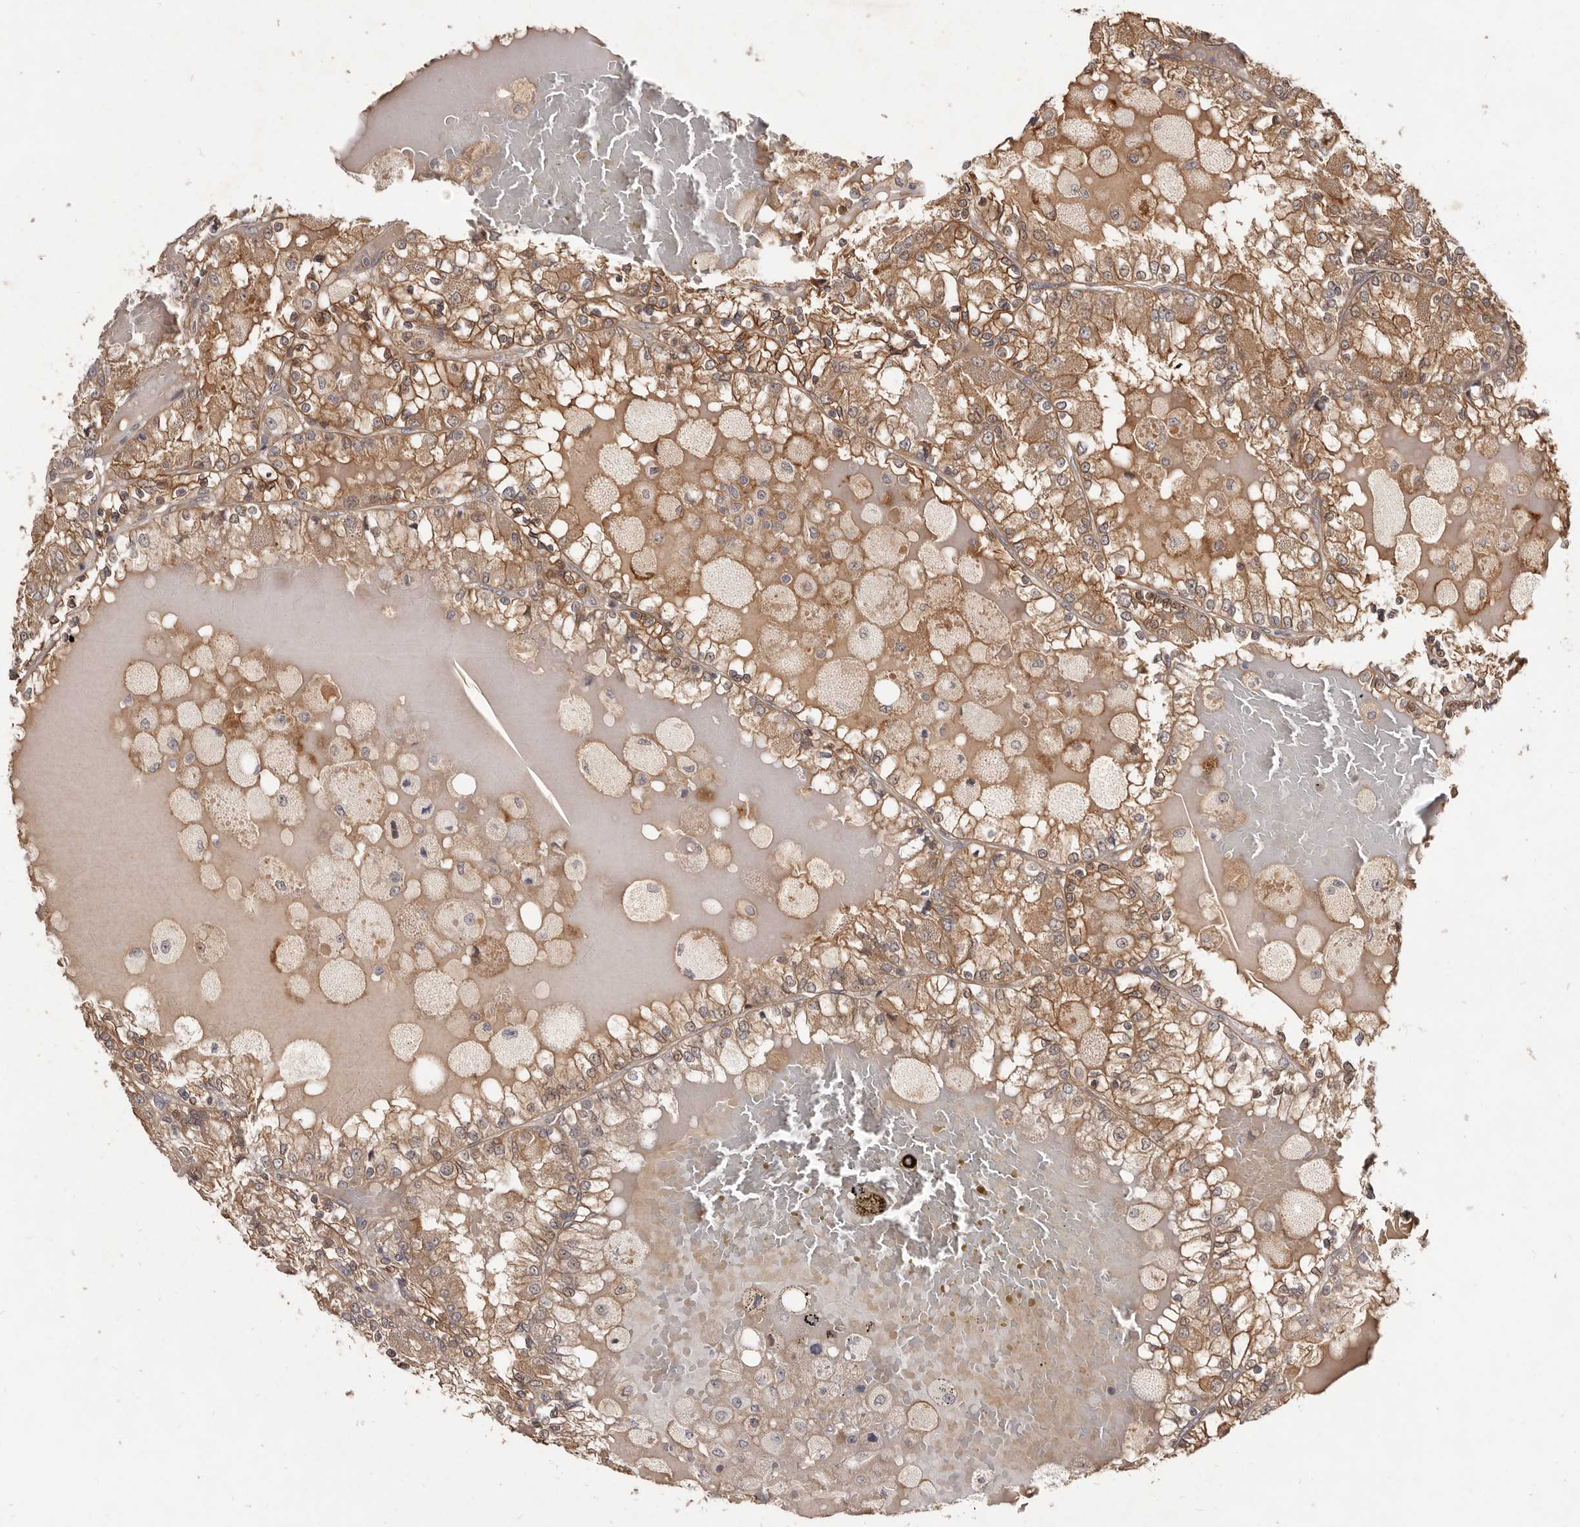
{"staining": {"intensity": "moderate", "quantity": ">75%", "location": "cytoplasmic/membranous"}, "tissue": "renal cancer", "cell_type": "Tumor cells", "image_type": "cancer", "snomed": [{"axis": "morphology", "description": "Adenocarcinoma, NOS"}, {"axis": "topography", "description": "Kidney"}], "caption": "There is medium levels of moderate cytoplasmic/membranous positivity in tumor cells of renal cancer (adenocarcinoma), as demonstrated by immunohistochemical staining (brown color).", "gene": "INAVA", "patient": {"sex": "female", "age": 56}}